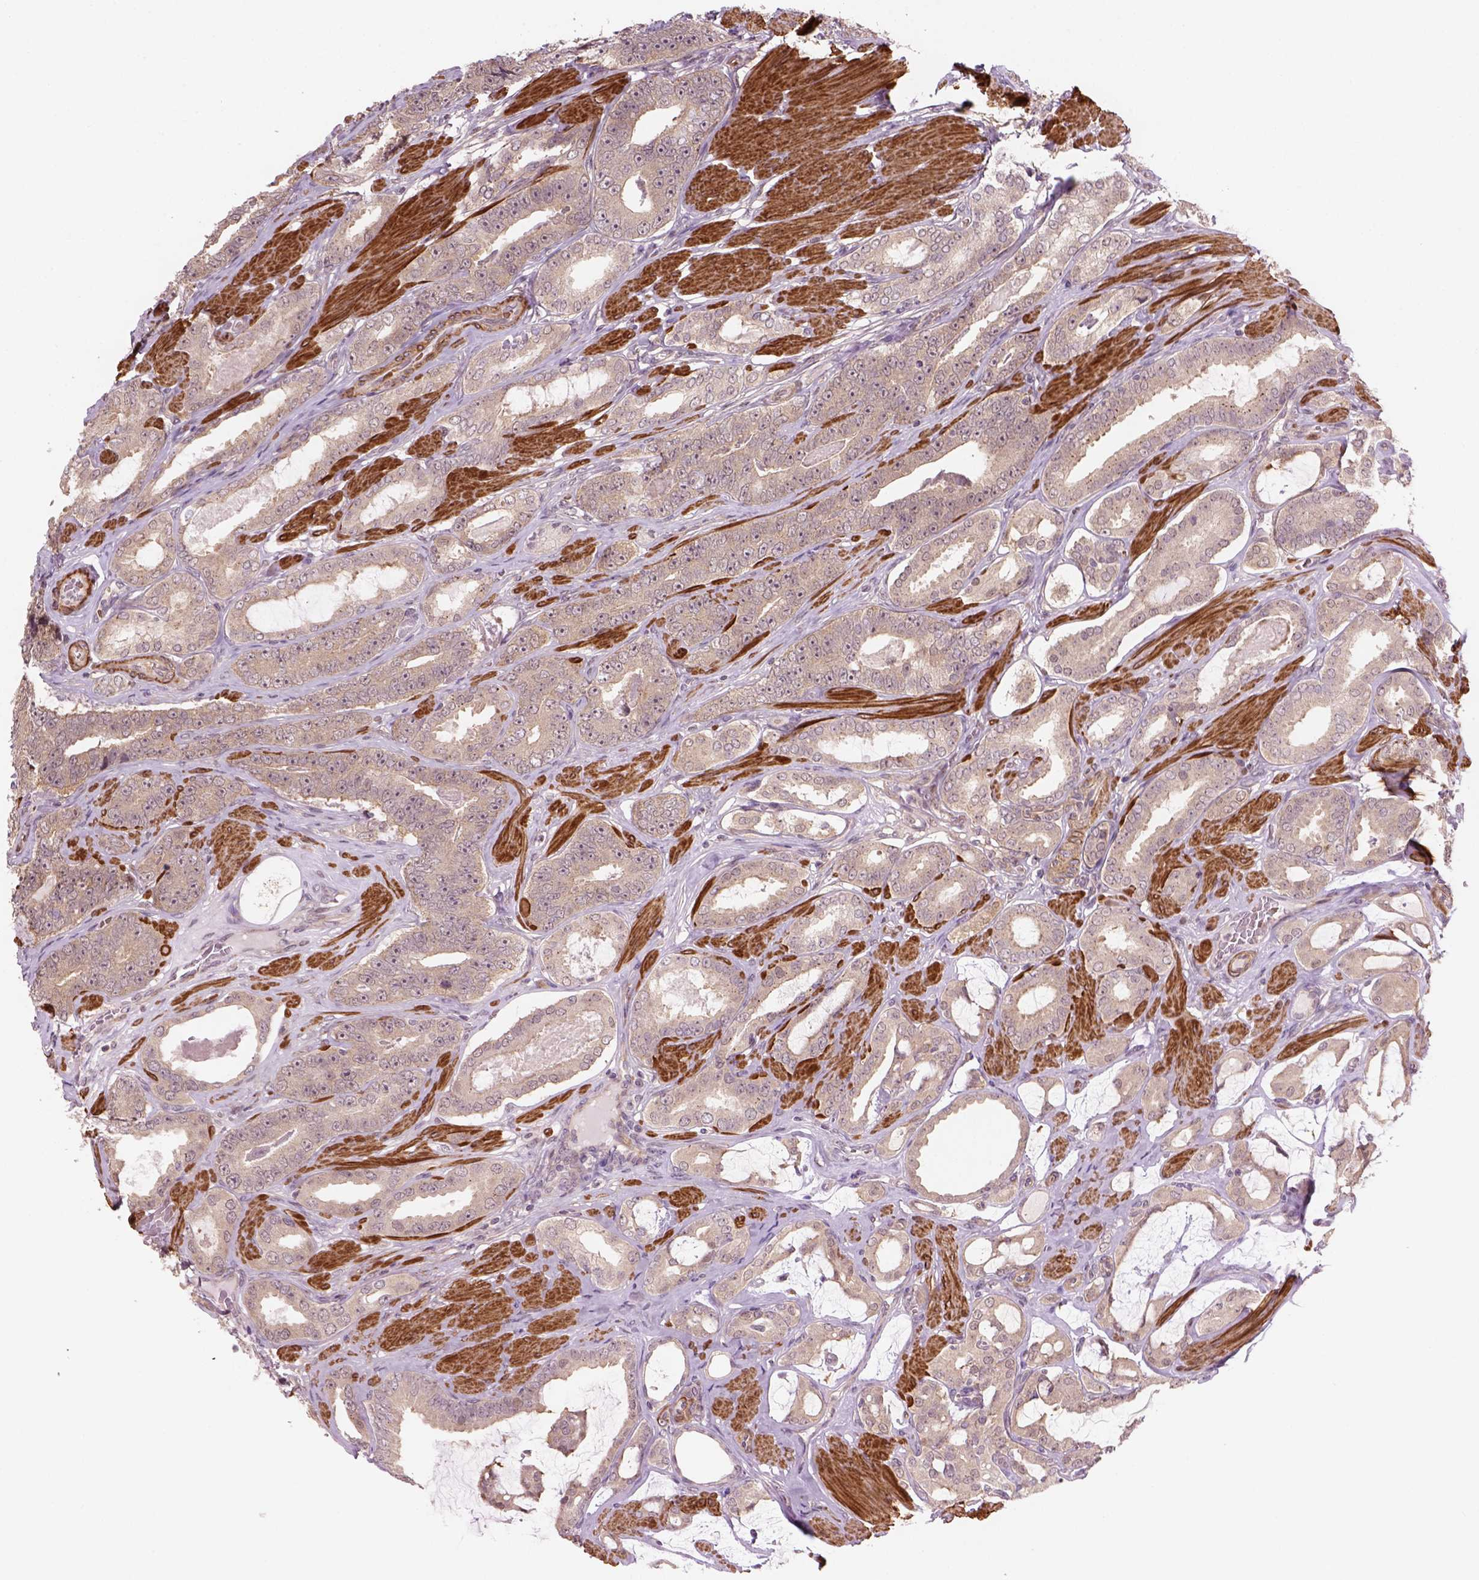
{"staining": {"intensity": "weak", "quantity": ">75%", "location": "cytoplasmic/membranous,nuclear"}, "tissue": "prostate cancer", "cell_type": "Tumor cells", "image_type": "cancer", "snomed": [{"axis": "morphology", "description": "Adenocarcinoma, High grade"}, {"axis": "topography", "description": "Prostate"}], "caption": "Weak cytoplasmic/membranous and nuclear expression for a protein is appreciated in approximately >75% of tumor cells of prostate cancer using IHC.", "gene": "PSMD11", "patient": {"sex": "male", "age": 63}}